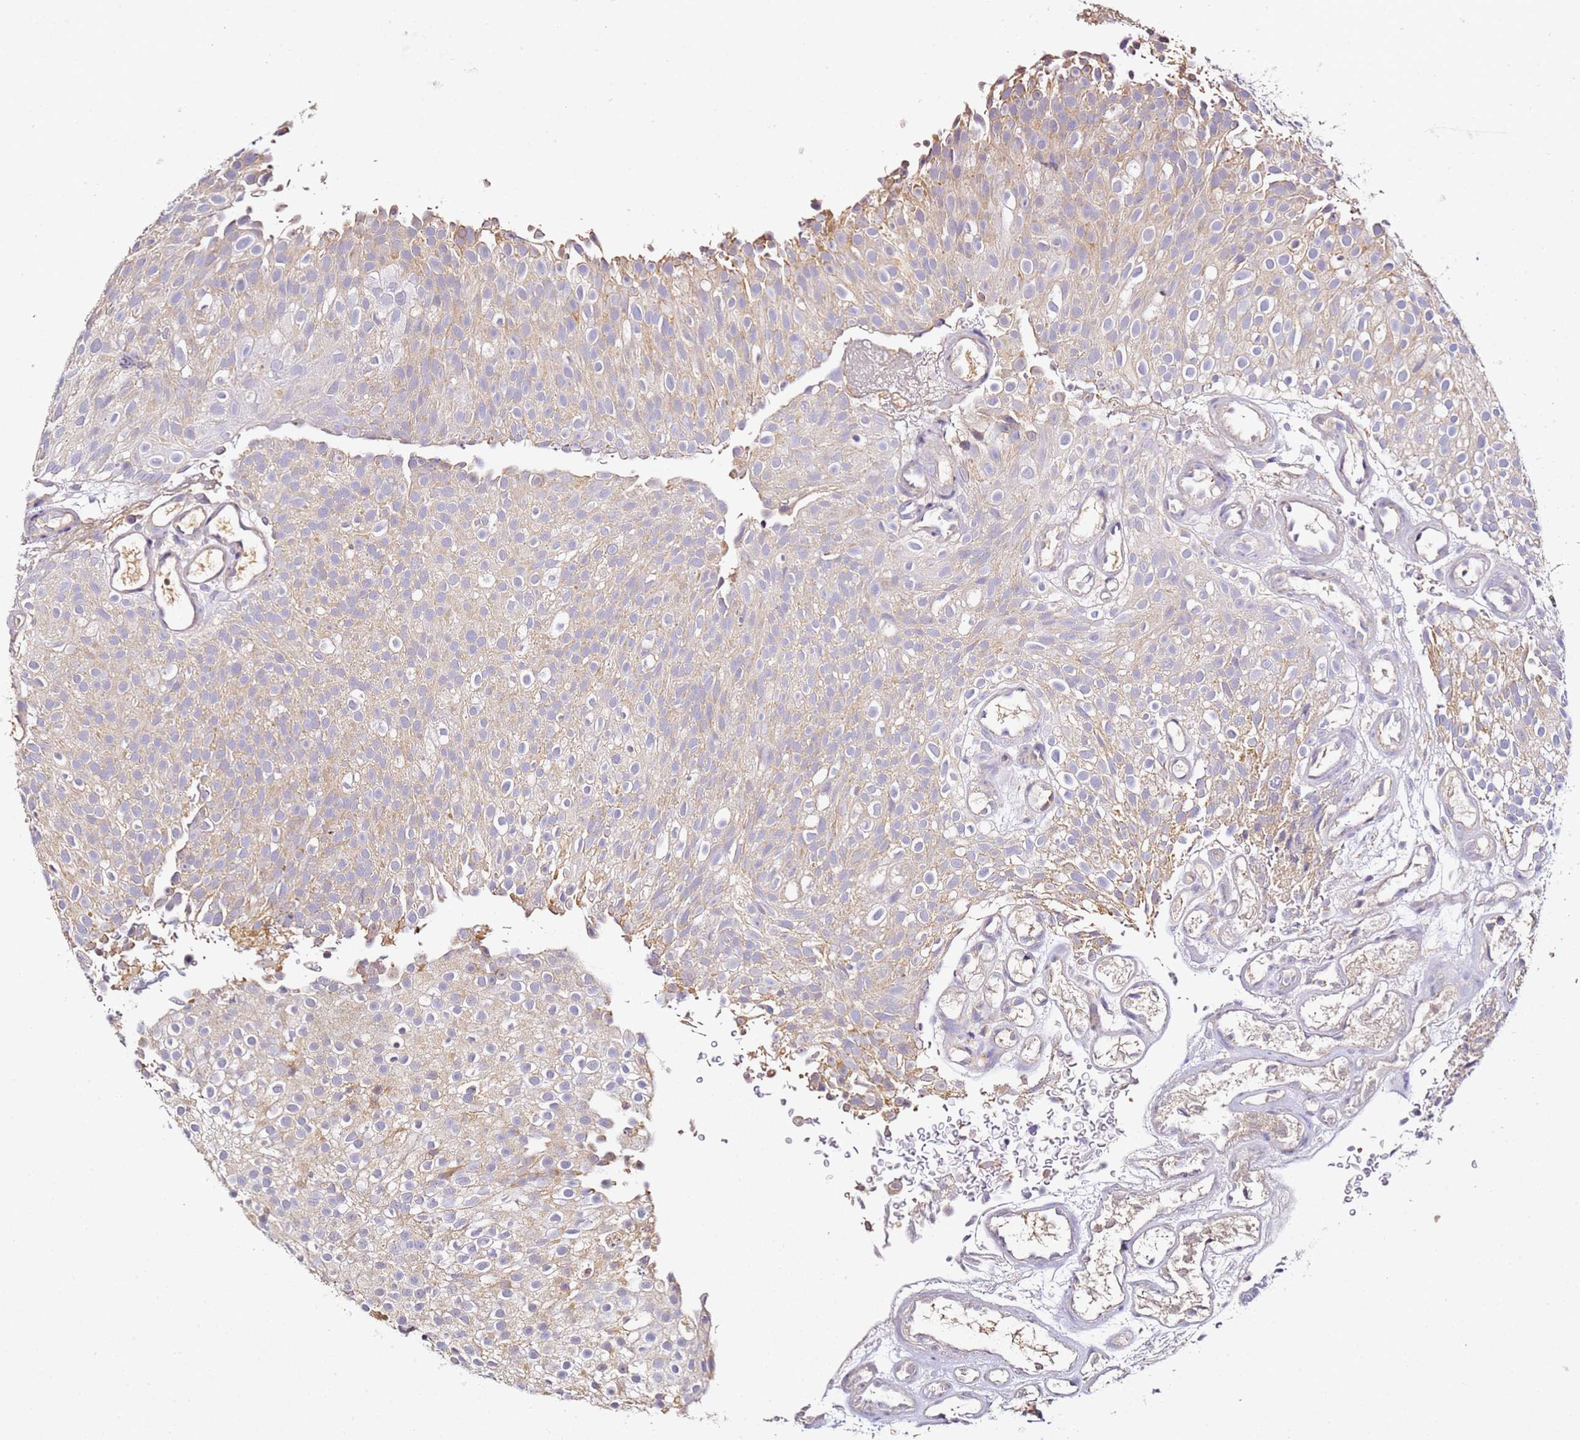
{"staining": {"intensity": "negative", "quantity": "none", "location": "none"}, "tissue": "urothelial cancer", "cell_type": "Tumor cells", "image_type": "cancer", "snomed": [{"axis": "morphology", "description": "Urothelial carcinoma, Low grade"}, {"axis": "topography", "description": "Urinary bladder"}], "caption": "High magnification brightfield microscopy of urothelial cancer stained with DAB (brown) and counterstained with hematoxylin (blue): tumor cells show no significant positivity. Nuclei are stained in blue.", "gene": "OR2B11", "patient": {"sex": "male", "age": 78}}